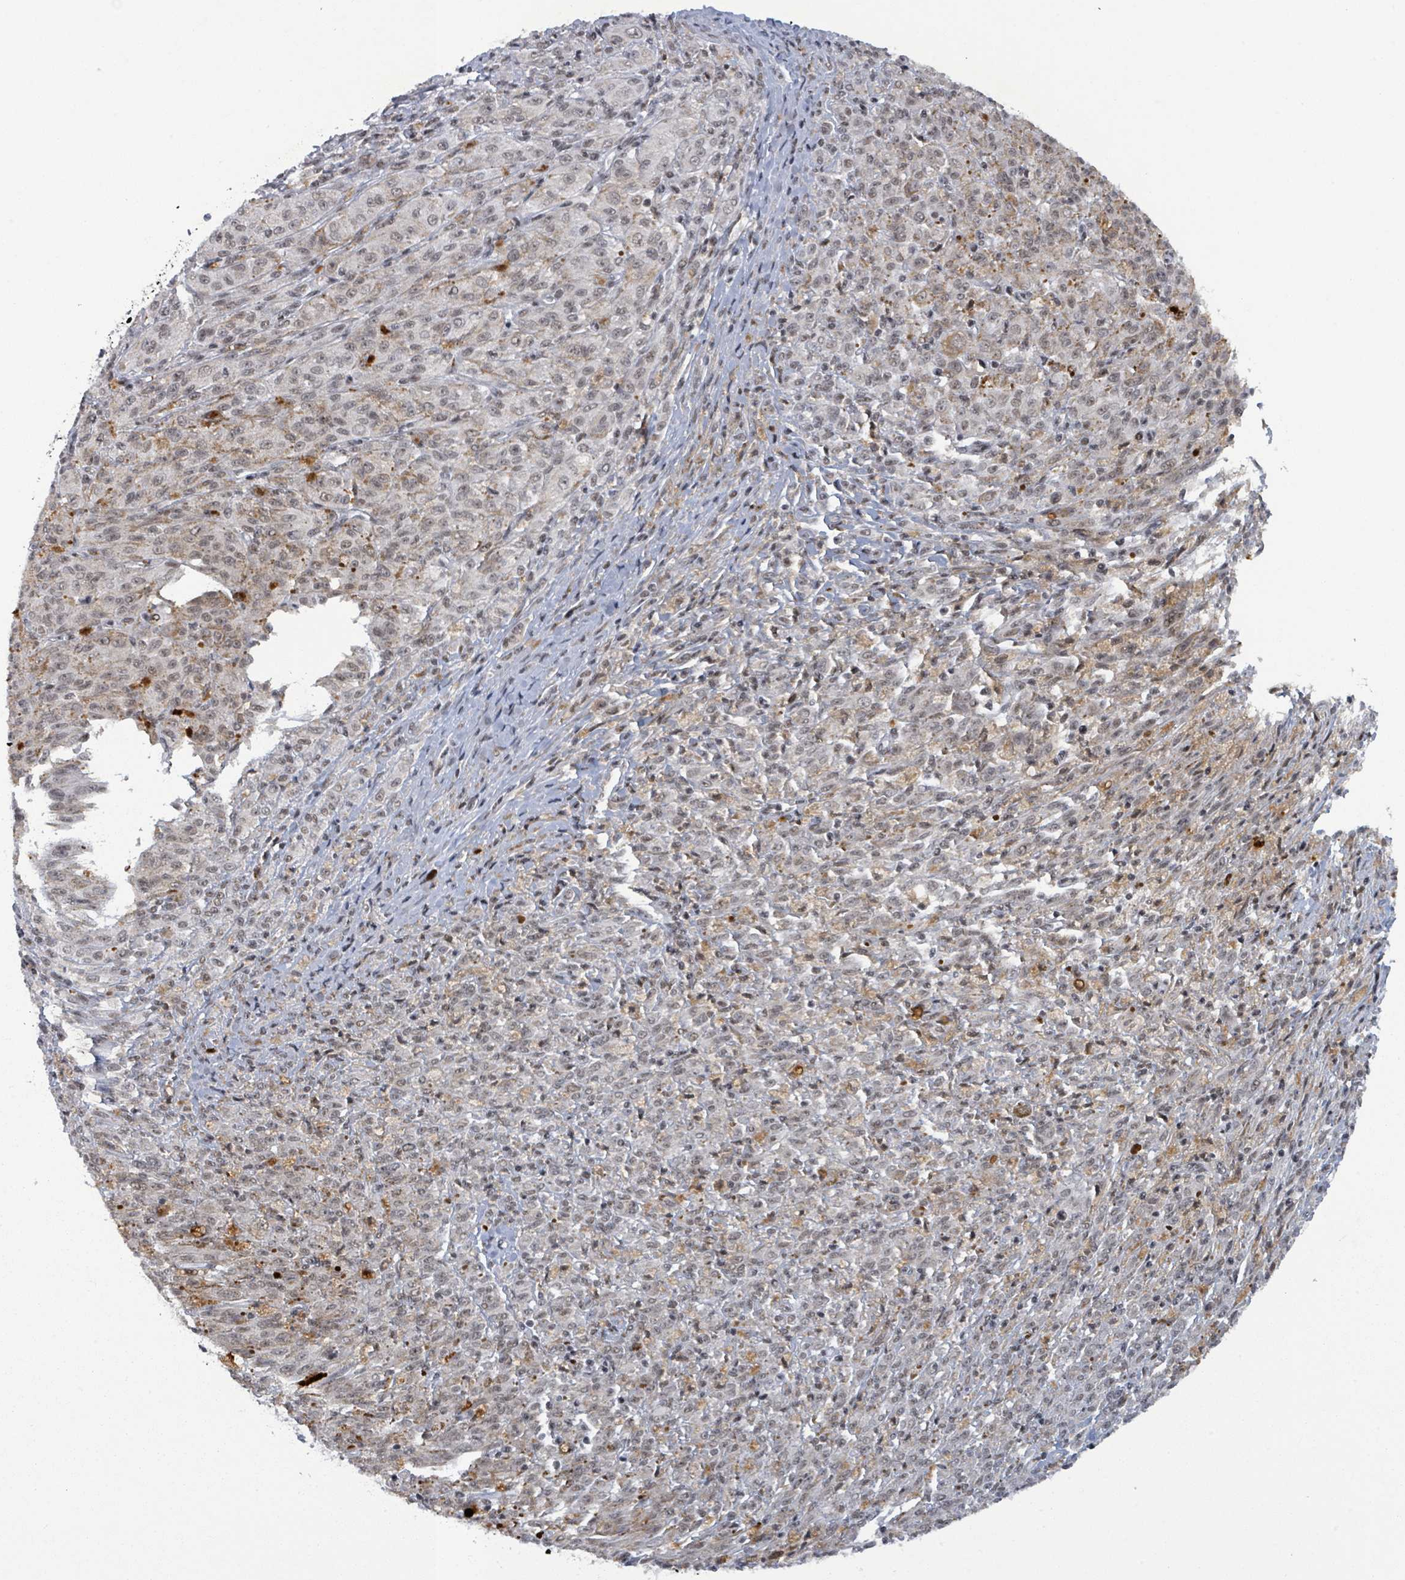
{"staining": {"intensity": "weak", "quantity": "25%-75%", "location": "cytoplasmic/membranous,nuclear"}, "tissue": "melanoma", "cell_type": "Tumor cells", "image_type": "cancer", "snomed": [{"axis": "morphology", "description": "Malignant melanoma, NOS"}, {"axis": "topography", "description": "Skin"}], "caption": "A micrograph of human melanoma stained for a protein exhibits weak cytoplasmic/membranous and nuclear brown staining in tumor cells.", "gene": "BANP", "patient": {"sex": "female", "age": 52}}